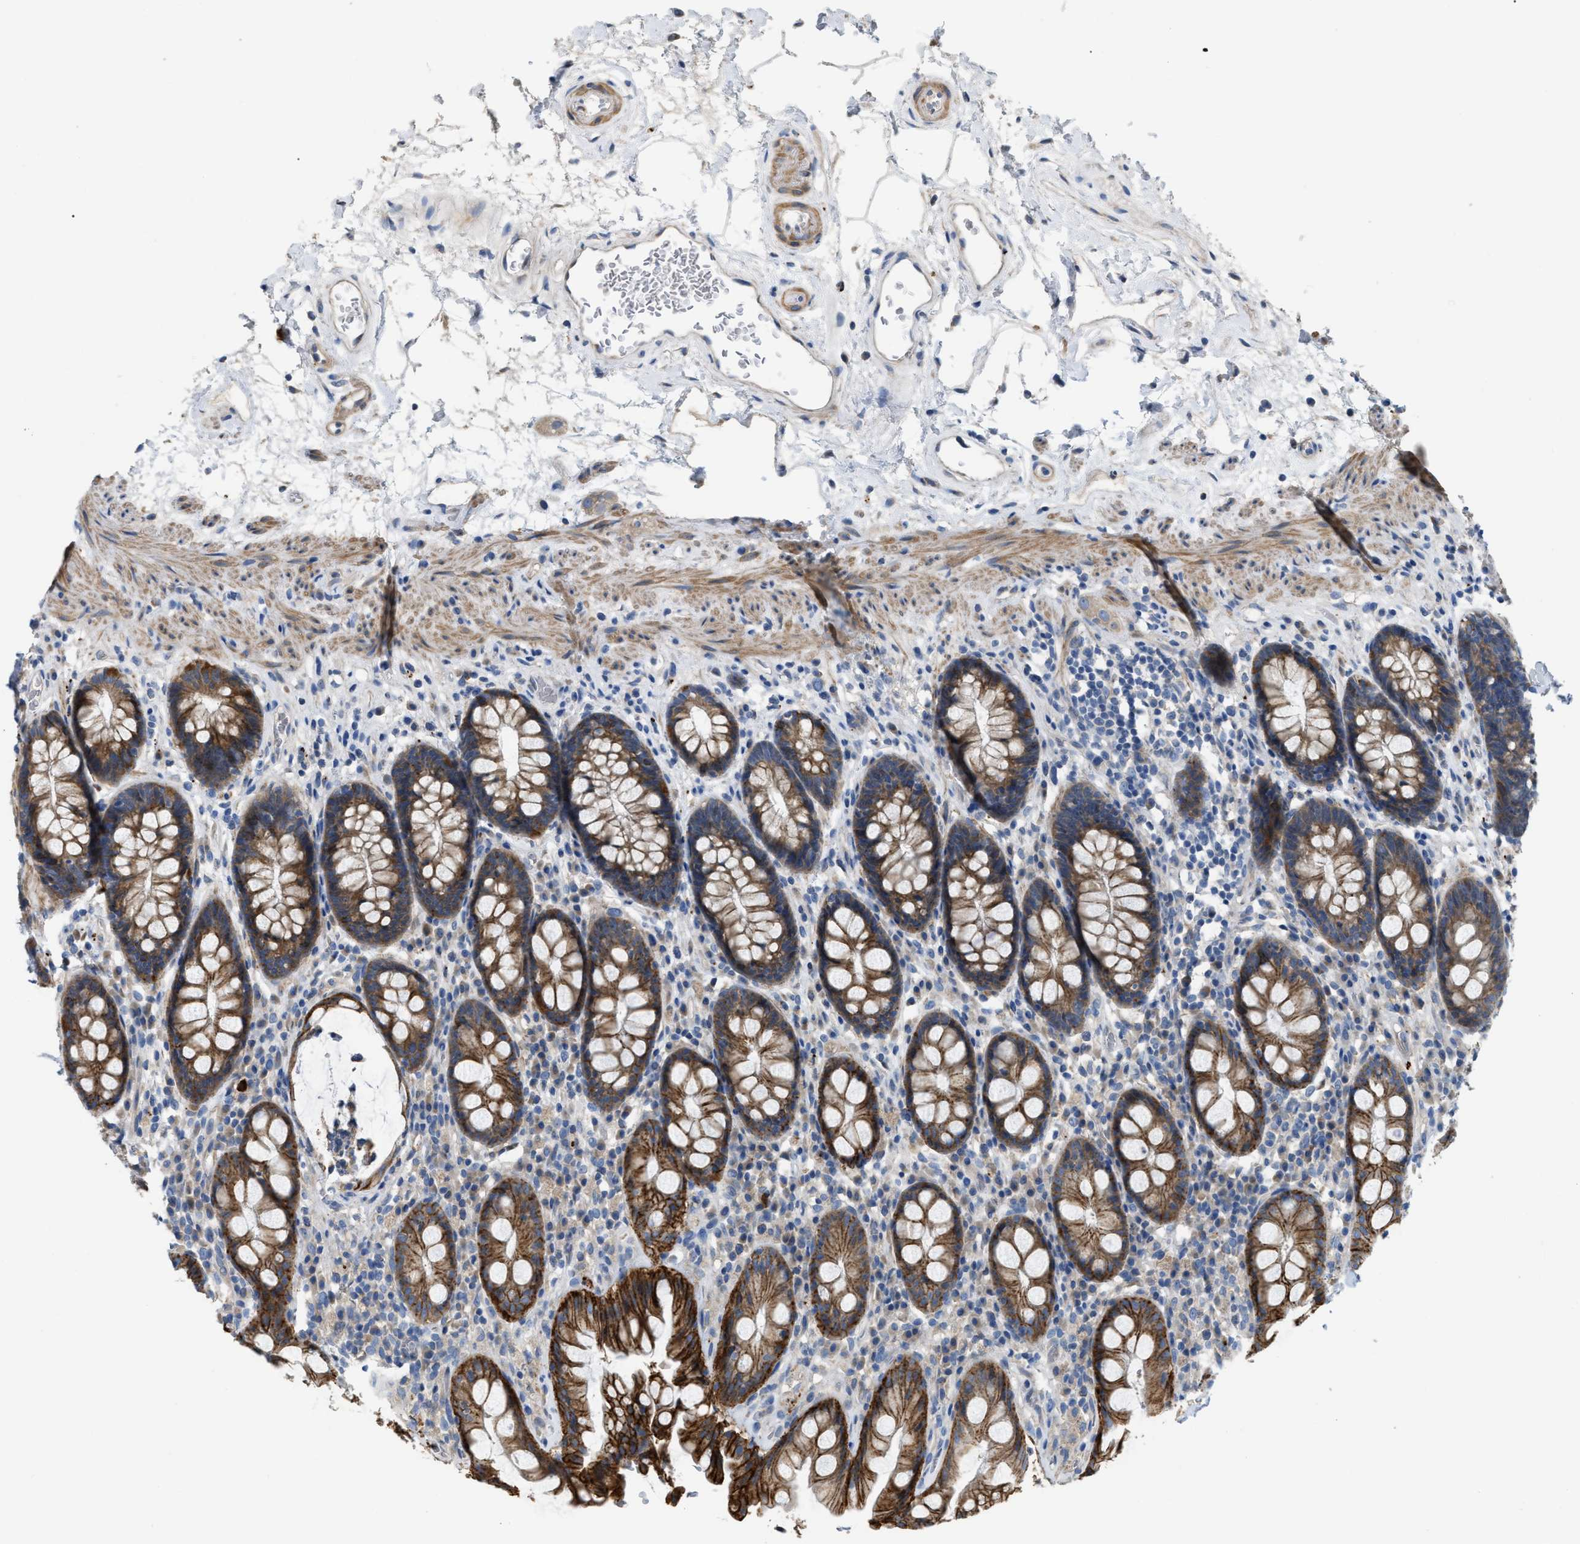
{"staining": {"intensity": "strong", "quantity": ">75%", "location": "cytoplasmic/membranous"}, "tissue": "rectum", "cell_type": "Glandular cells", "image_type": "normal", "snomed": [{"axis": "morphology", "description": "Normal tissue, NOS"}, {"axis": "topography", "description": "Rectum"}], "caption": "DAB immunohistochemical staining of benign rectum demonstrates strong cytoplasmic/membranous protein staining in about >75% of glandular cells.", "gene": "DHX58", "patient": {"sex": "male", "age": 64}}